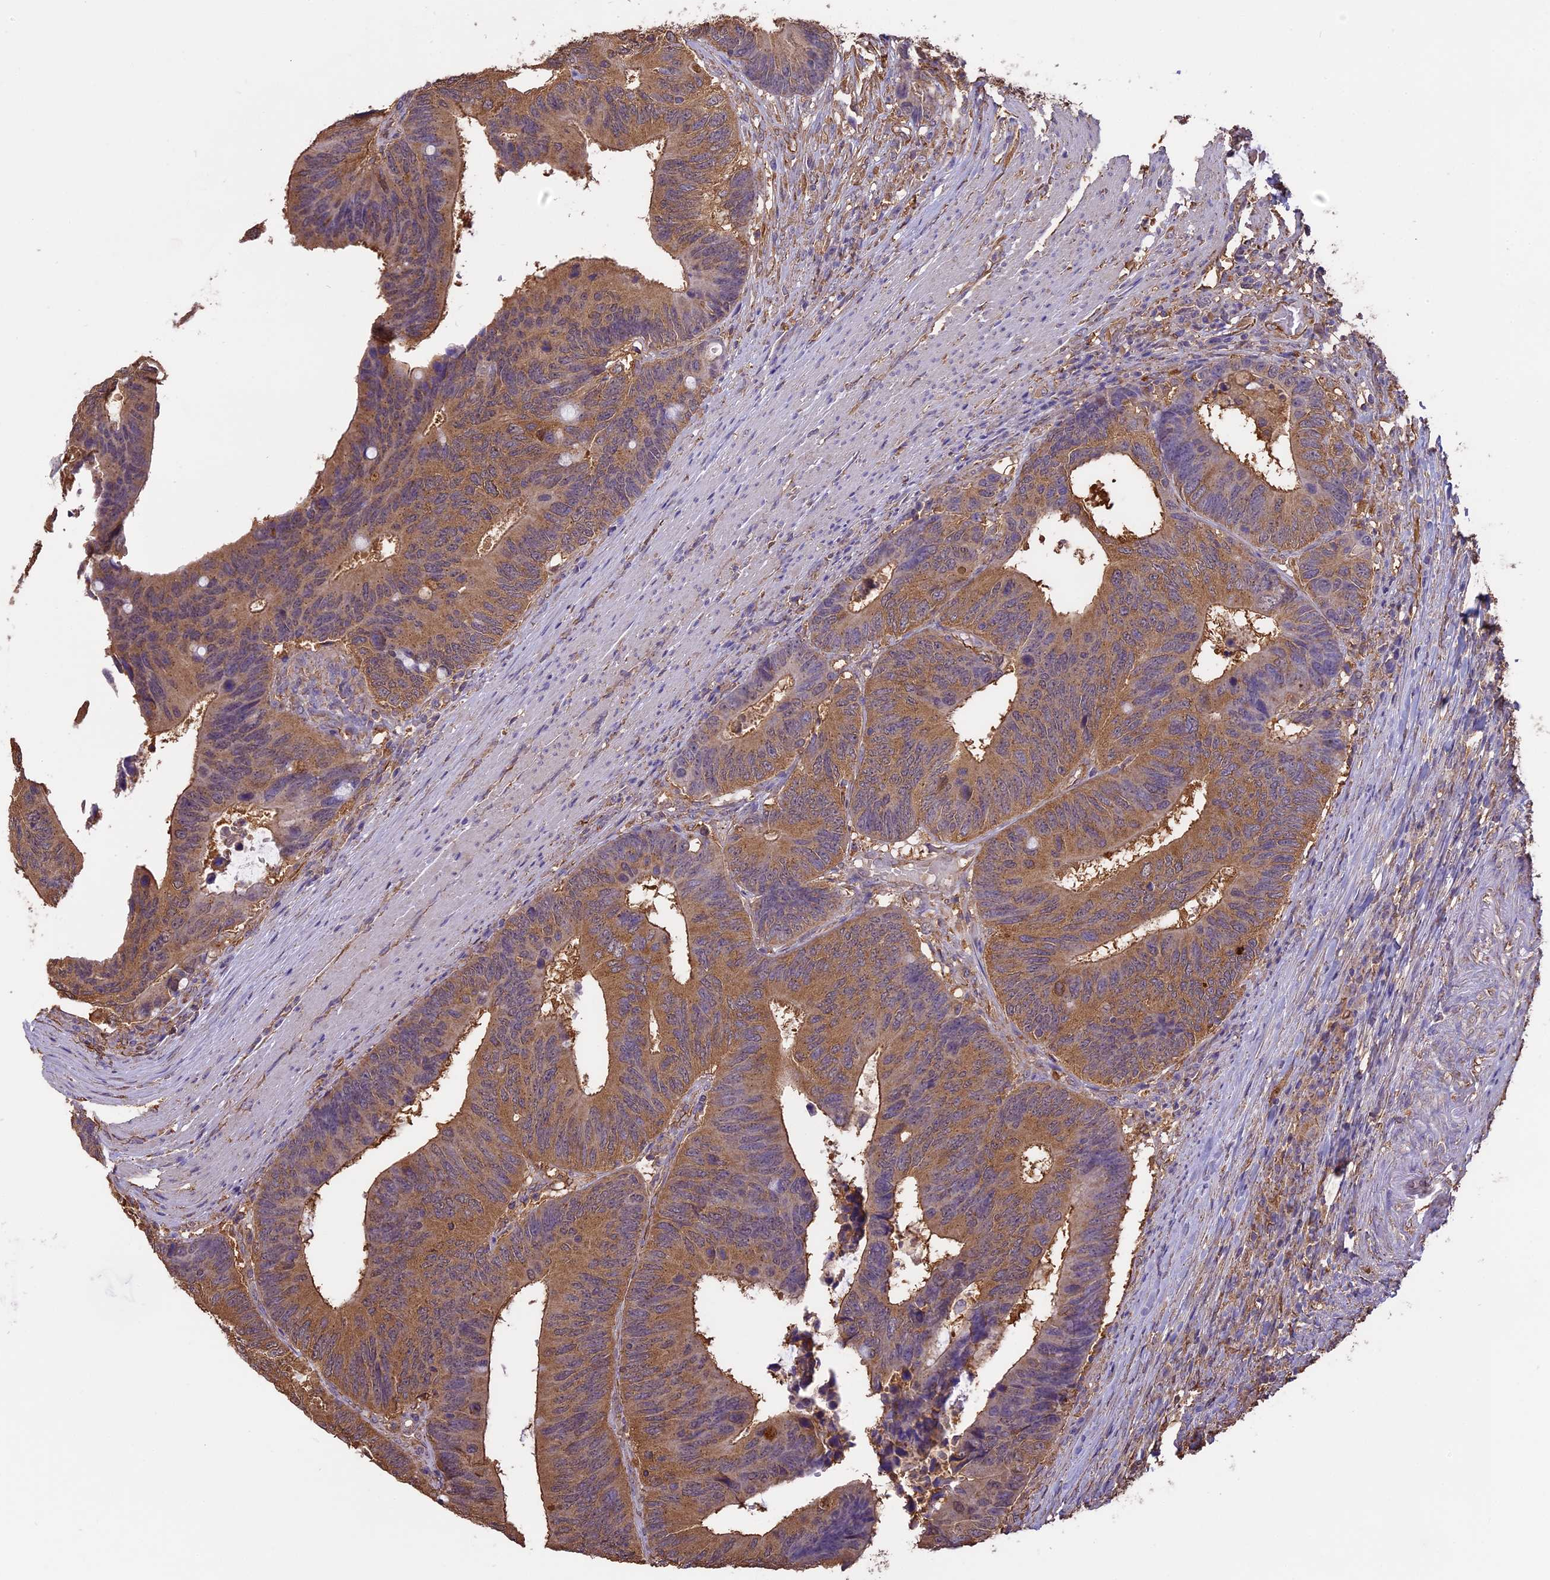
{"staining": {"intensity": "moderate", "quantity": ">75%", "location": "cytoplasmic/membranous"}, "tissue": "colorectal cancer", "cell_type": "Tumor cells", "image_type": "cancer", "snomed": [{"axis": "morphology", "description": "Adenocarcinoma, NOS"}, {"axis": "topography", "description": "Colon"}], "caption": "Immunohistochemical staining of human colorectal cancer (adenocarcinoma) shows medium levels of moderate cytoplasmic/membranous protein staining in about >75% of tumor cells. The protein is shown in brown color, while the nuclei are stained blue.", "gene": "ARHGAP19", "patient": {"sex": "male", "age": 87}}